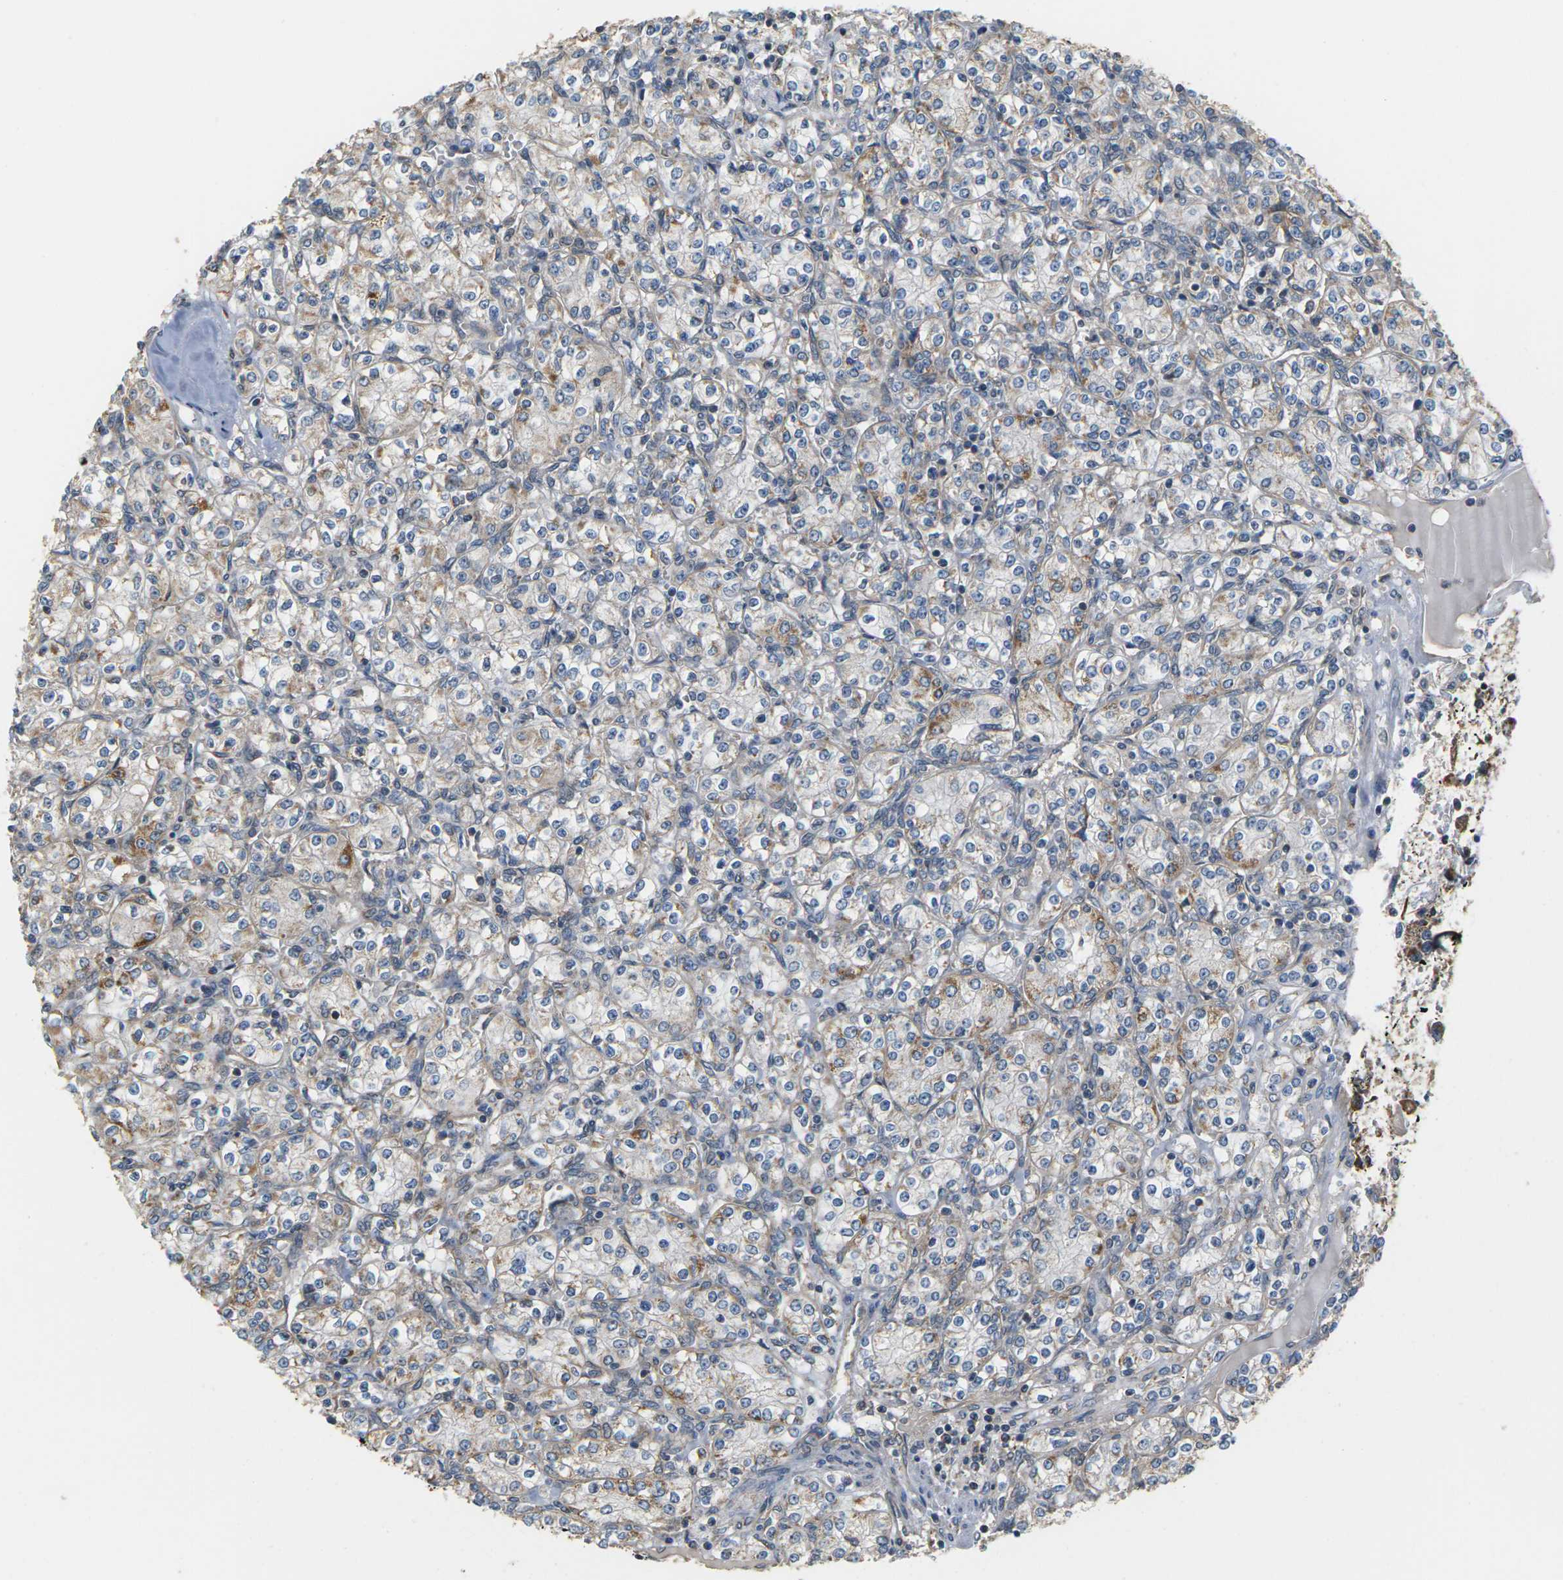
{"staining": {"intensity": "weak", "quantity": "<25%", "location": "cytoplasmic/membranous"}, "tissue": "renal cancer", "cell_type": "Tumor cells", "image_type": "cancer", "snomed": [{"axis": "morphology", "description": "Adenocarcinoma, NOS"}, {"axis": "topography", "description": "Kidney"}], "caption": "Tumor cells are negative for protein expression in human renal adenocarcinoma.", "gene": "PCDHB4", "patient": {"sex": "male", "age": 77}}